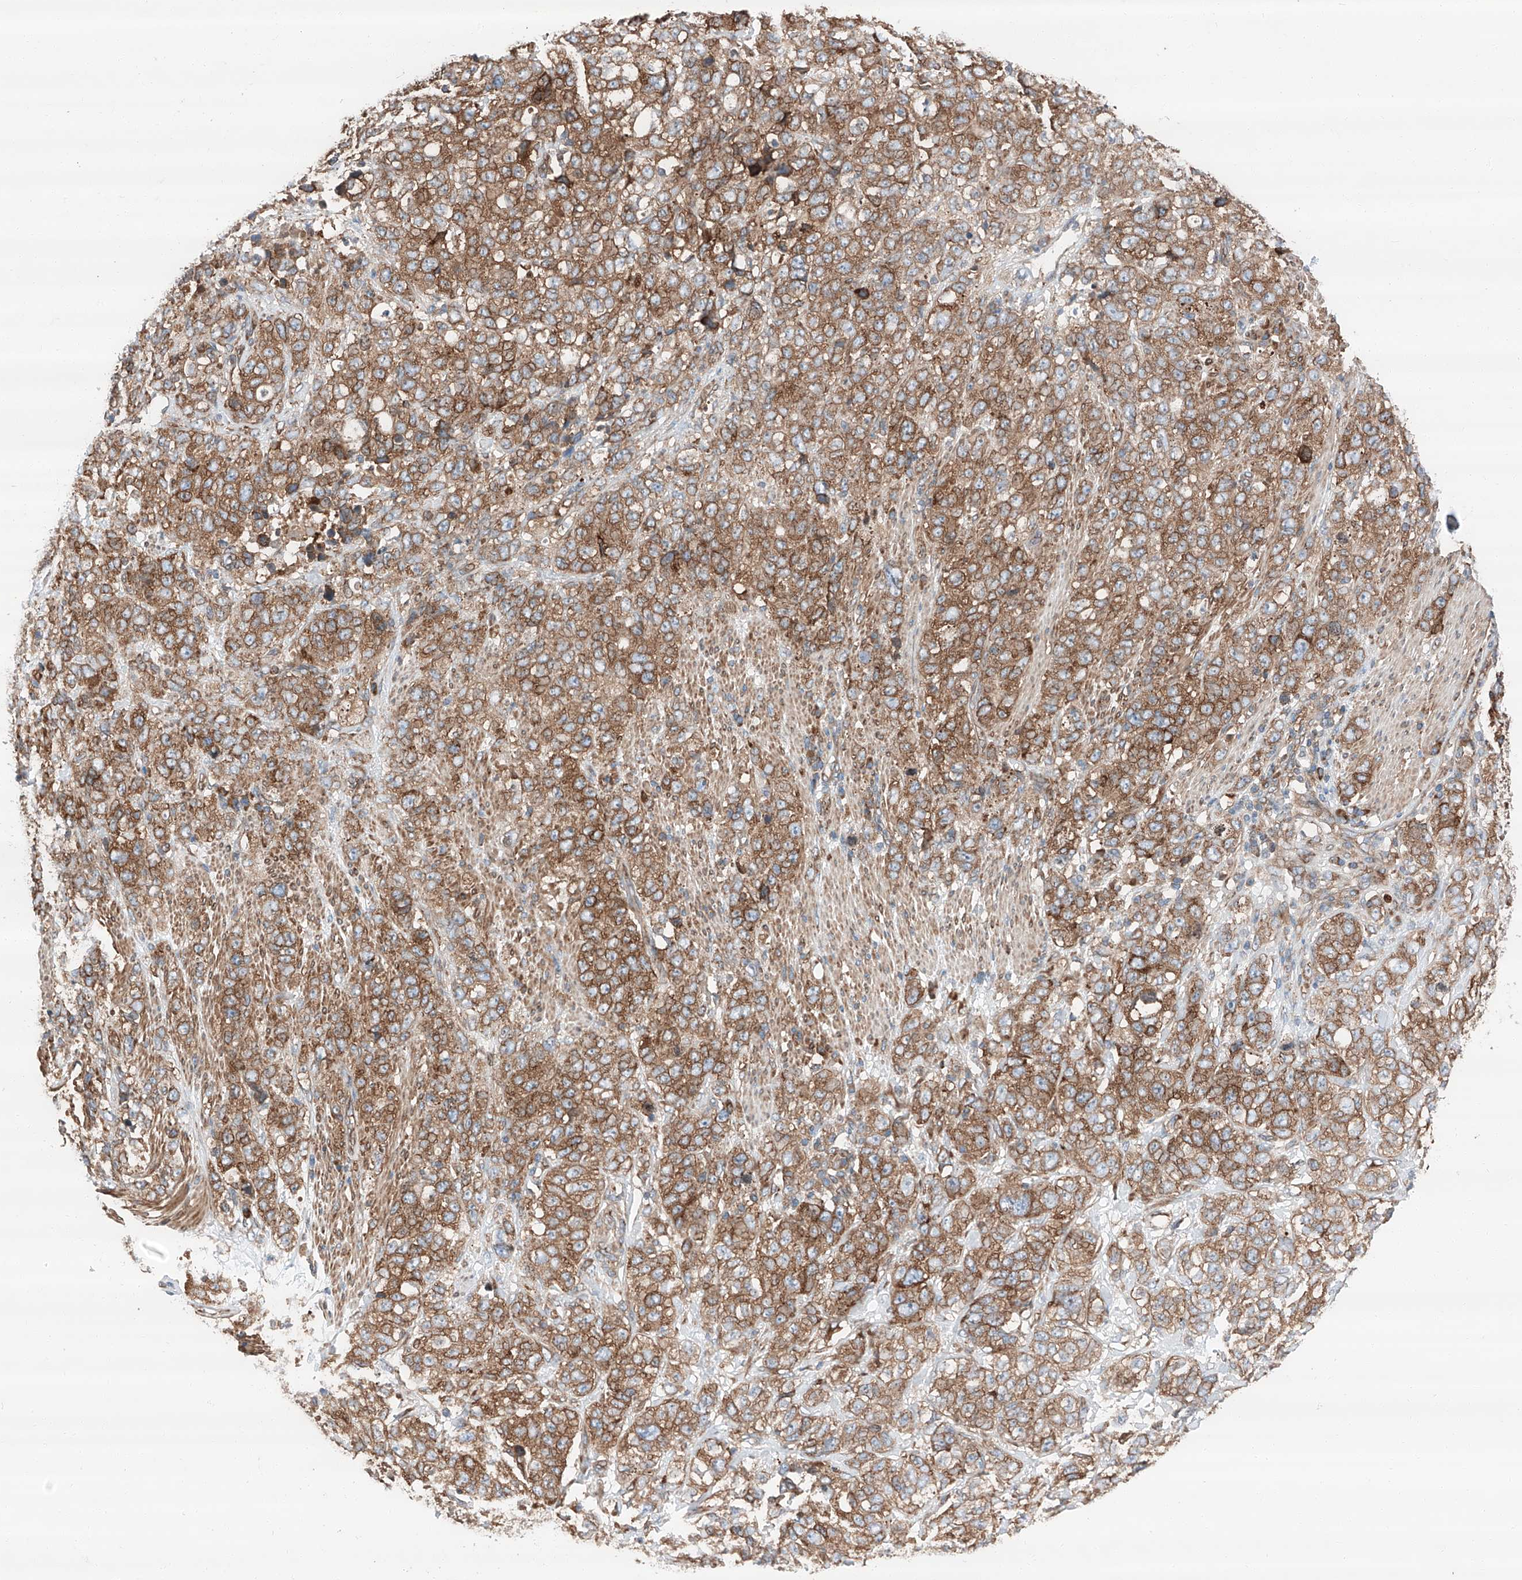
{"staining": {"intensity": "moderate", "quantity": ">75%", "location": "cytoplasmic/membranous"}, "tissue": "stomach cancer", "cell_type": "Tumor cells", "image_type": "cancer", "snomed": [{"axis": "morphology", "description": "Adenocarcinoma, NOS"}, {"axis": "topography", "description": "Stomach"}], "caption": "This is a histology image of immunohistochemistry (IHC) staining of stomach cancer (adenocarcinoma), which shows moderate staining in the cytoplasmic/membranous of tumor cells.", "gene": "ZC3H15", "patient": {"sex": "male", "age": 48}}